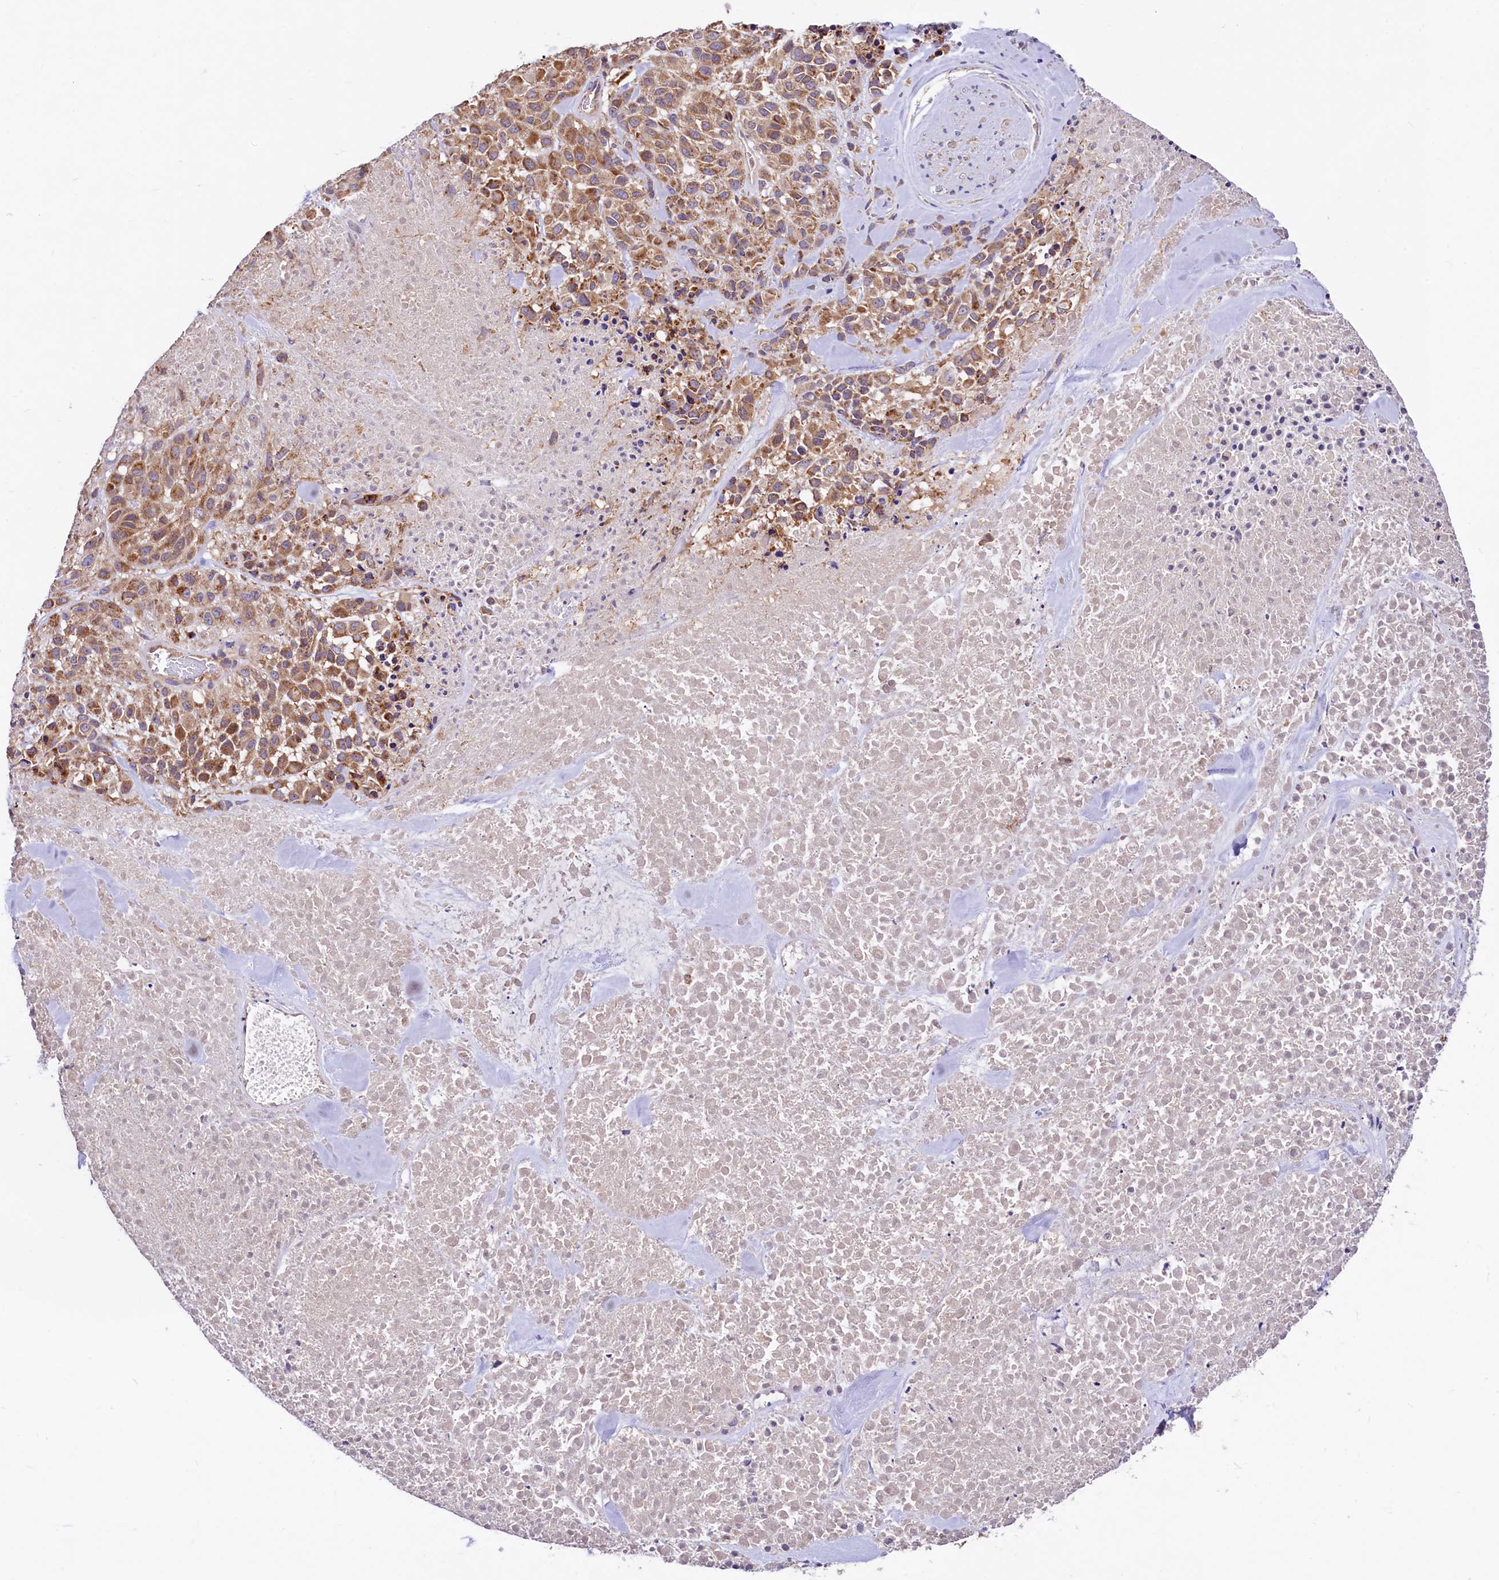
{"staining": {"intensity": "moderate", "quantity": ">75%", "location": "cytoplasmic/membranous"}, "tissue": "melanoma", "cell_type": "Tumor cells", "image_type": "cancer", "snomed": [{"axis": "morphology", "description": "Malignant melanoma, Metastatic site"}, {"axis": "topography", "description": "Skin"}], "caption": "Approximately >75% of tumor cells in human malignant melanoma (metastatic site) display moderate cytoplasmic/membranous protein expression as visualized by brown immunohistochemical staining.", "gene": "CIAO3", "patient": {"sex": "female", "age": 81}}